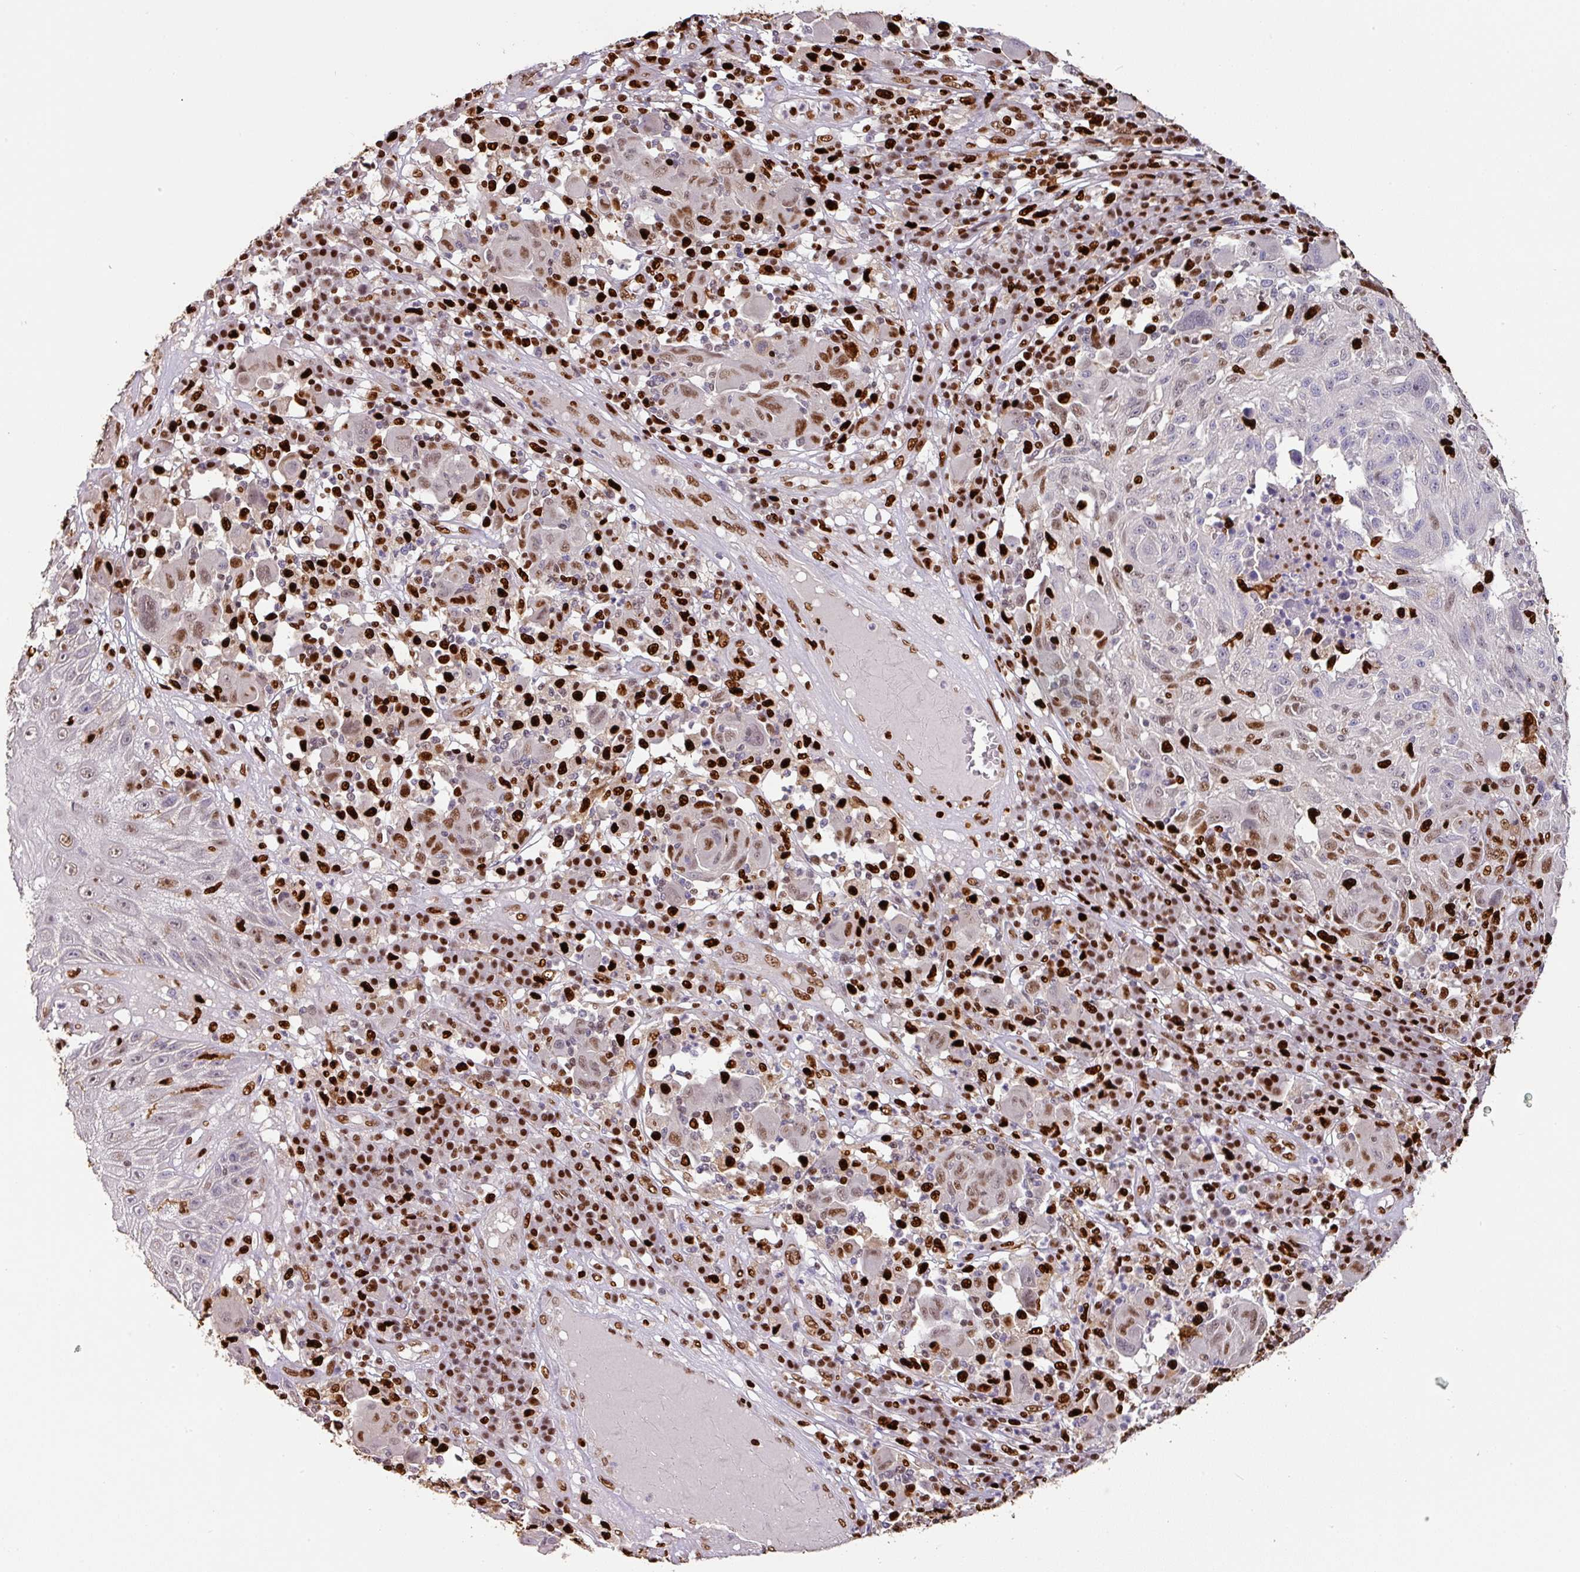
{"staining": {"intensity": "moderate", "quantity": "25%-75%", "location": "nuclear"}, "tissue": "melanoma", "cell_type": "Tumor cells", "image_type": "cancer", "snomed": [{"axis": "morphology", "description": "Malignant melanoma, NOS"}, {"axis": "topography", "description": "Skin"}], "caption": "Melanoma stained with a protein marker reveals moderate staining in tumor cells.", "gene": "SAMHD1", "patient": {"sex": "male", "age": 53}}